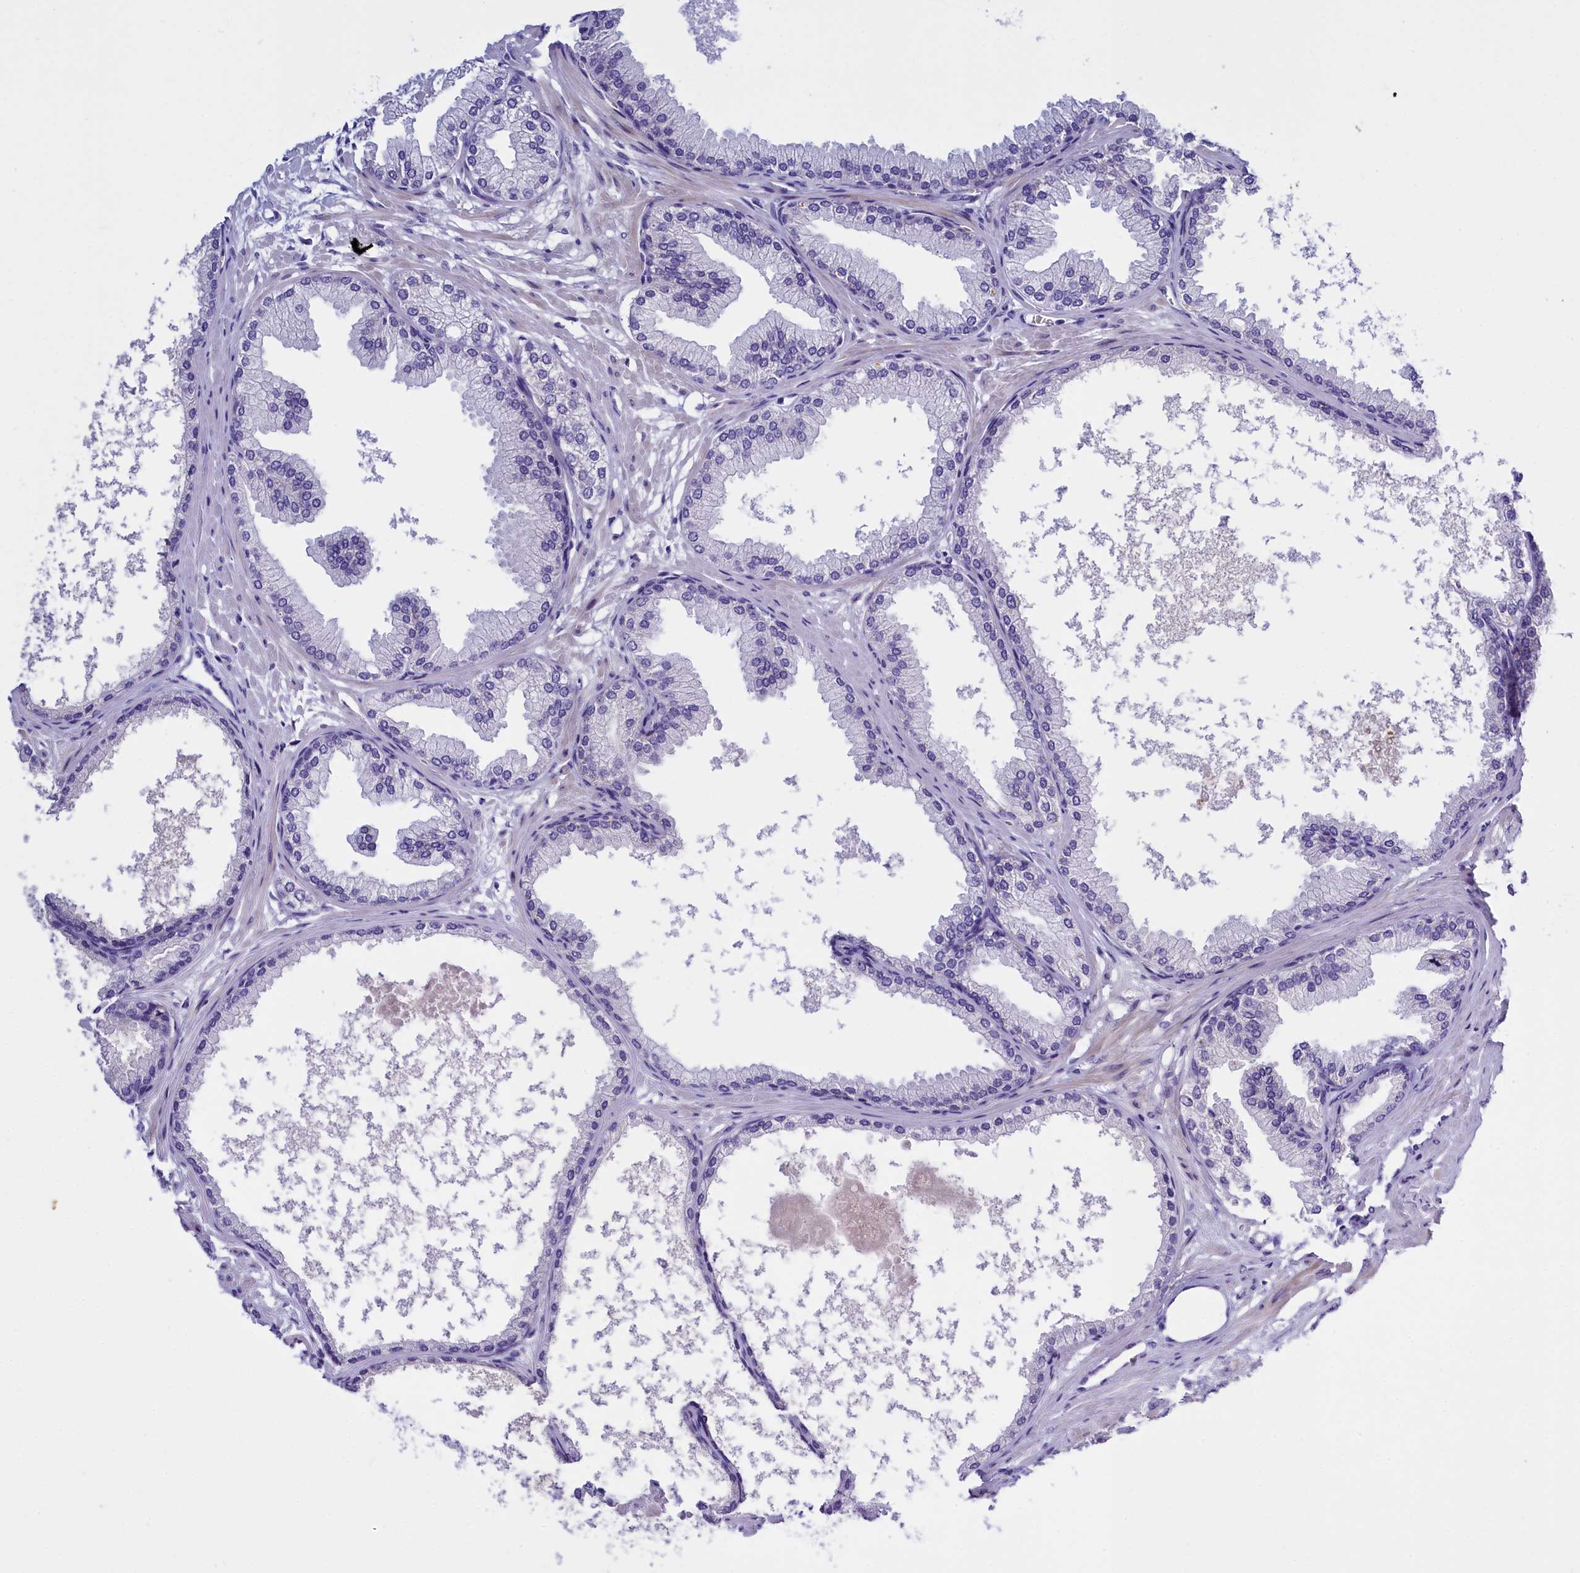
{"staining": {"intensity": "negative", "quantity": "none", "location": "none"}, "tissue": "prostate cancer", "cell_type": "Tumor cells", "image_type": "cancer", "snomed": [{"axis": "morphology", "description": "Adenocarcinoma, Low grade"}, {"axis": "topography", "description": "Prostate"}], "caption": "Prostate cancer (adenocarcinoma (low-grade)) was stained to show a protein in brown. There is no significant expression in tumor cells.", "gene": "RTTN", "patient": {"sex": "male", "age": 63}}